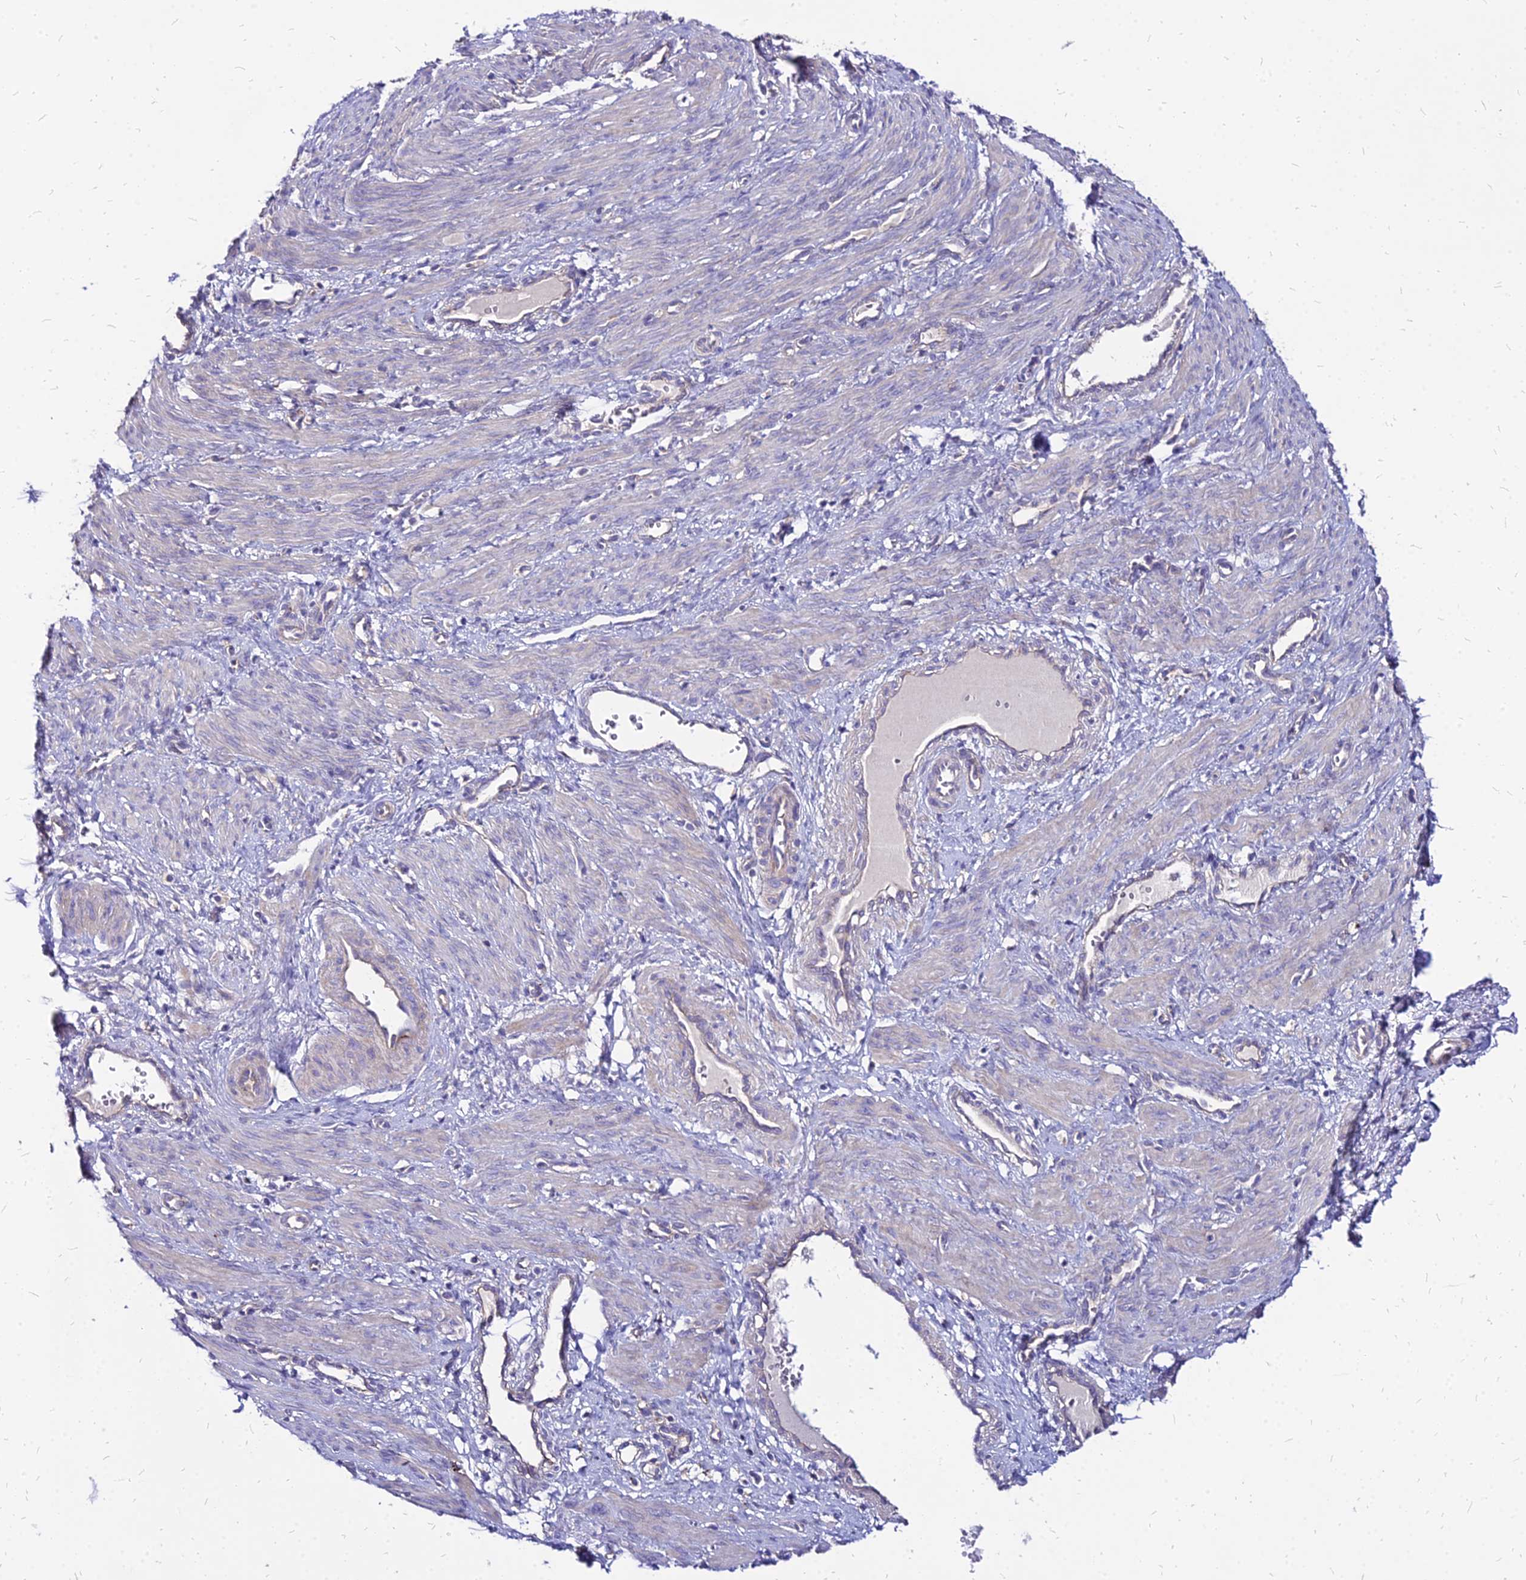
{"staining": {"intensity": "negative", "quantity": "none", "location": "none"}, "tissue": "smooth muscle", "cell_type": "Smooth muscle cells", "image_type": "normal", "snomed": [{"axis": "morphology", "description": "Normal tissue, NOS"}, {"axis": "topography", "description": "Endometrium"}], "caption": "This is a histopathology image of immunohistochemistry (IHC) staining of normal smooth muscle, which shows no positivity in smooth muscle cells.", "gene": "COMMD10", "patient": {"sex": "female", "age": 33}}